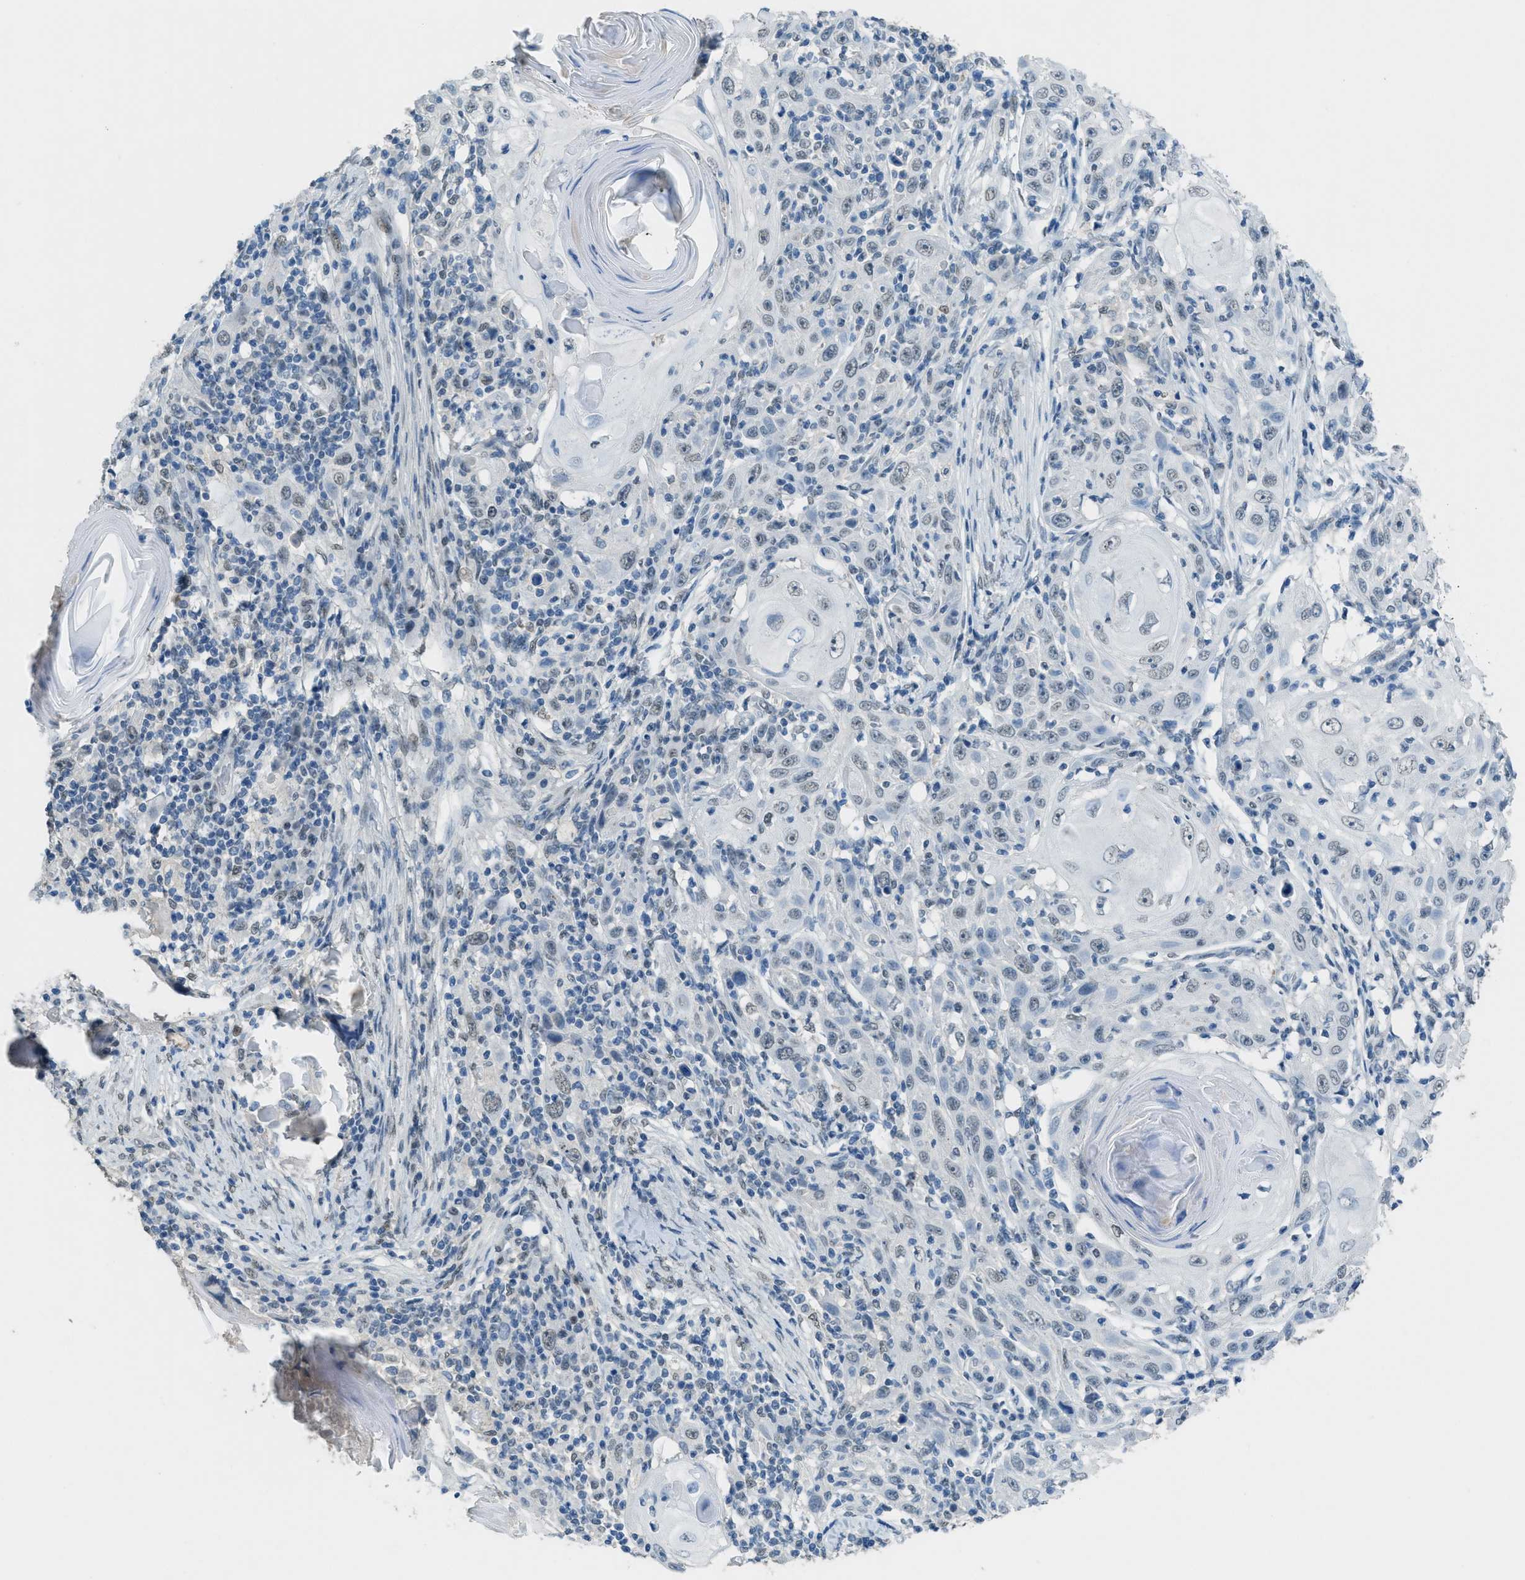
{"staining": {"intensity": "weak", "quantity": ">75%", "location": "nuclear"}, "tissue": "skin cancer", "cell_type": "Tumor cells", "image_type": "cancer", "snomed": [{"axis": "morphology", "description": "Squamous cell carcinoma, NOS"}, {"axis": "topography", "description": "Skin"}], "caption": "Tumor cells display low levels of weak nuclear positivity in about >75% of cells in squamous cell carcinoma (skin). (Brightfield microscopy of DAB IHC at high magnification).", "gene": "TTC13", "patient": {"sex": "female", "age": 88}}